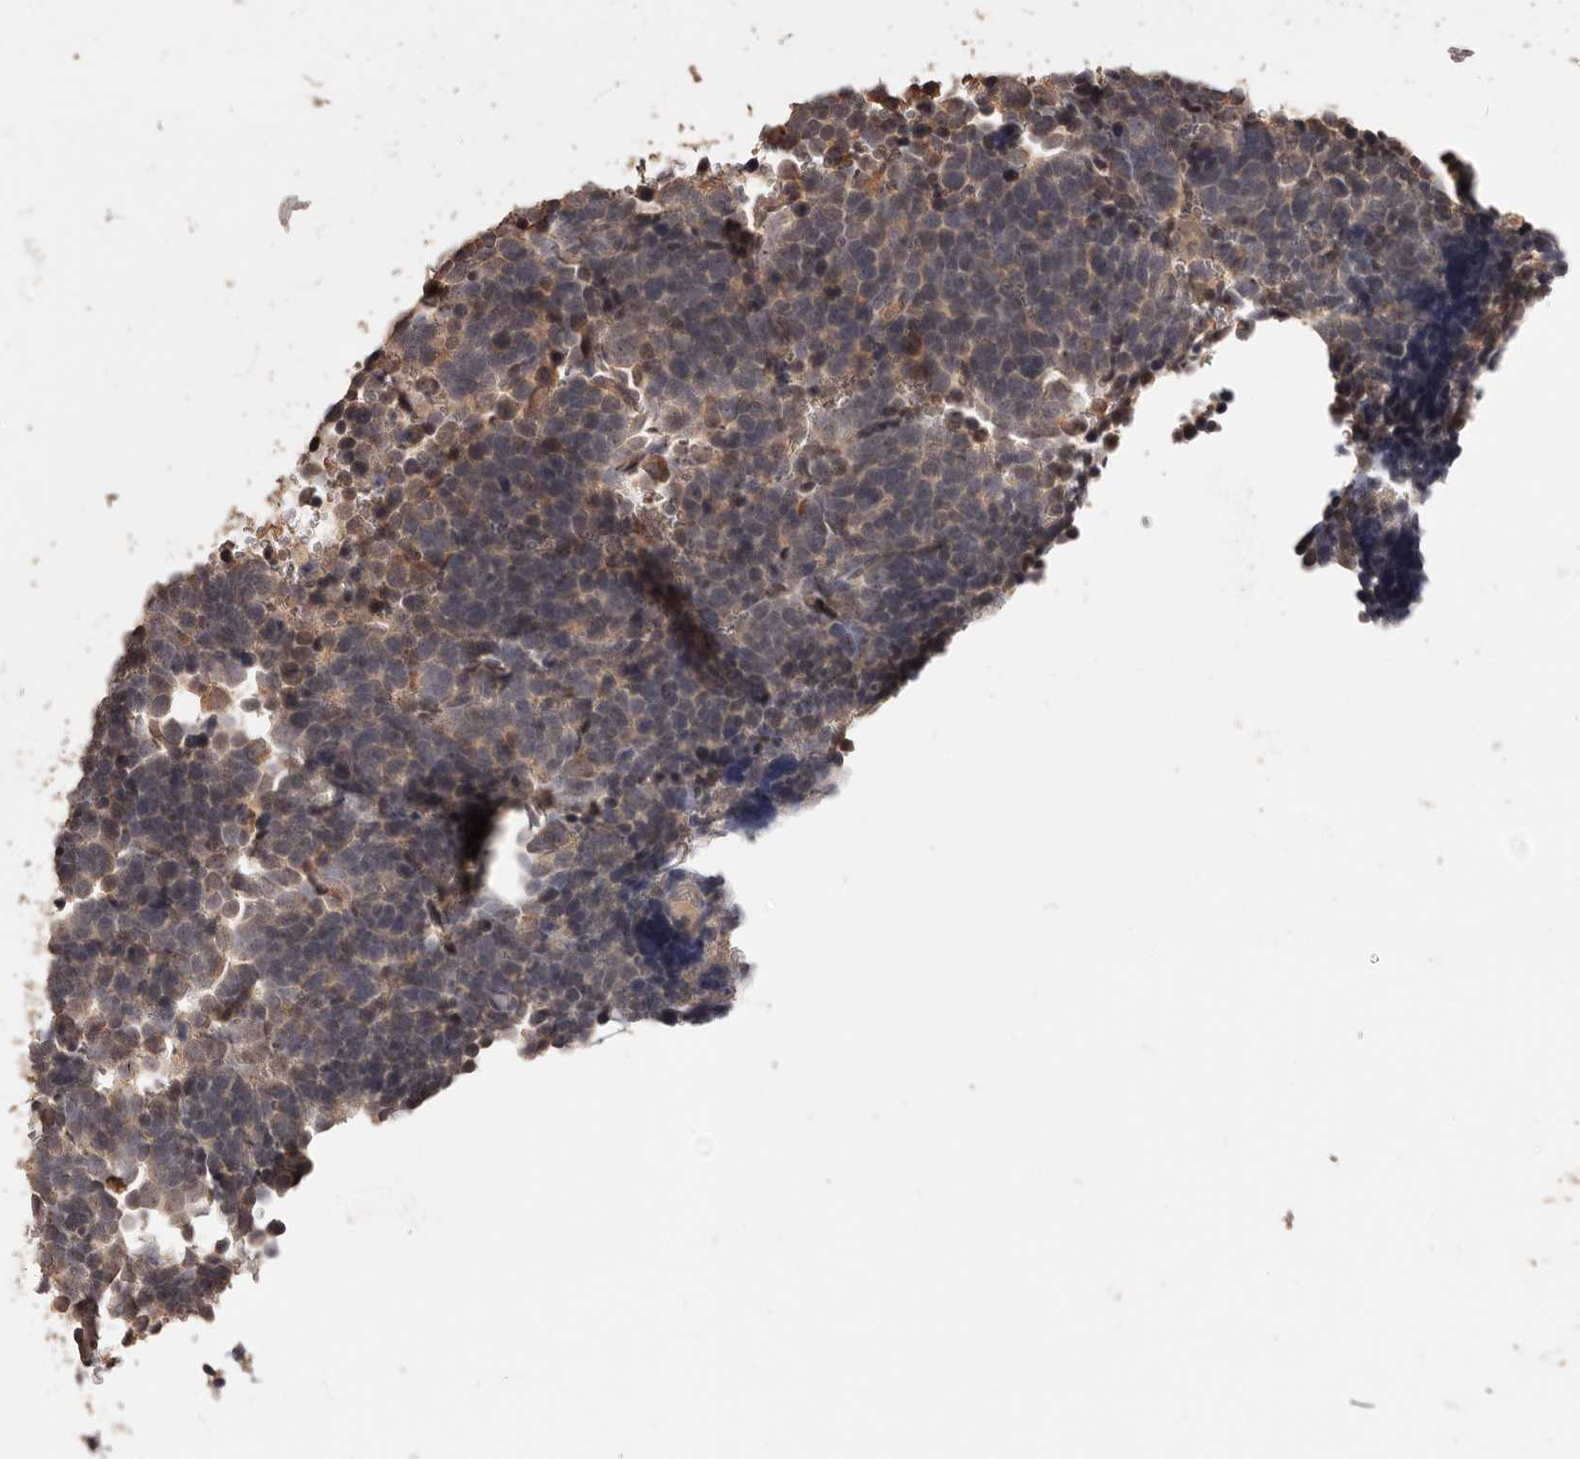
{"staining": {"intensity": "moderate", "quantity": "<25%", "location": "cytoplasmic/membranous,nuclear"}, "tissue": "urothelial cancer", "cell_type": "Tumor cells", "image_type": "cancer", "snomed": [{"axis": "morphology", "description": "Urothelial carcinoma, High grade"}, {"axis": "topography", "description": "Urinary bladder"}], "caption": "Urothelial cancer stained with DAB (3,3'-diaminobenzidine) immunohistochemistry shows low levels of moderate cytoplasmic/membranous and nuclear positivity in approximately <25% of tumor cells. The staining is performed using DAB brown chromogen to label protein expression. The nuclei are counter-stained blue using hematoxylin.", "gene": "TSPAN13", "patient": {"sex": "female", "age": 82}}